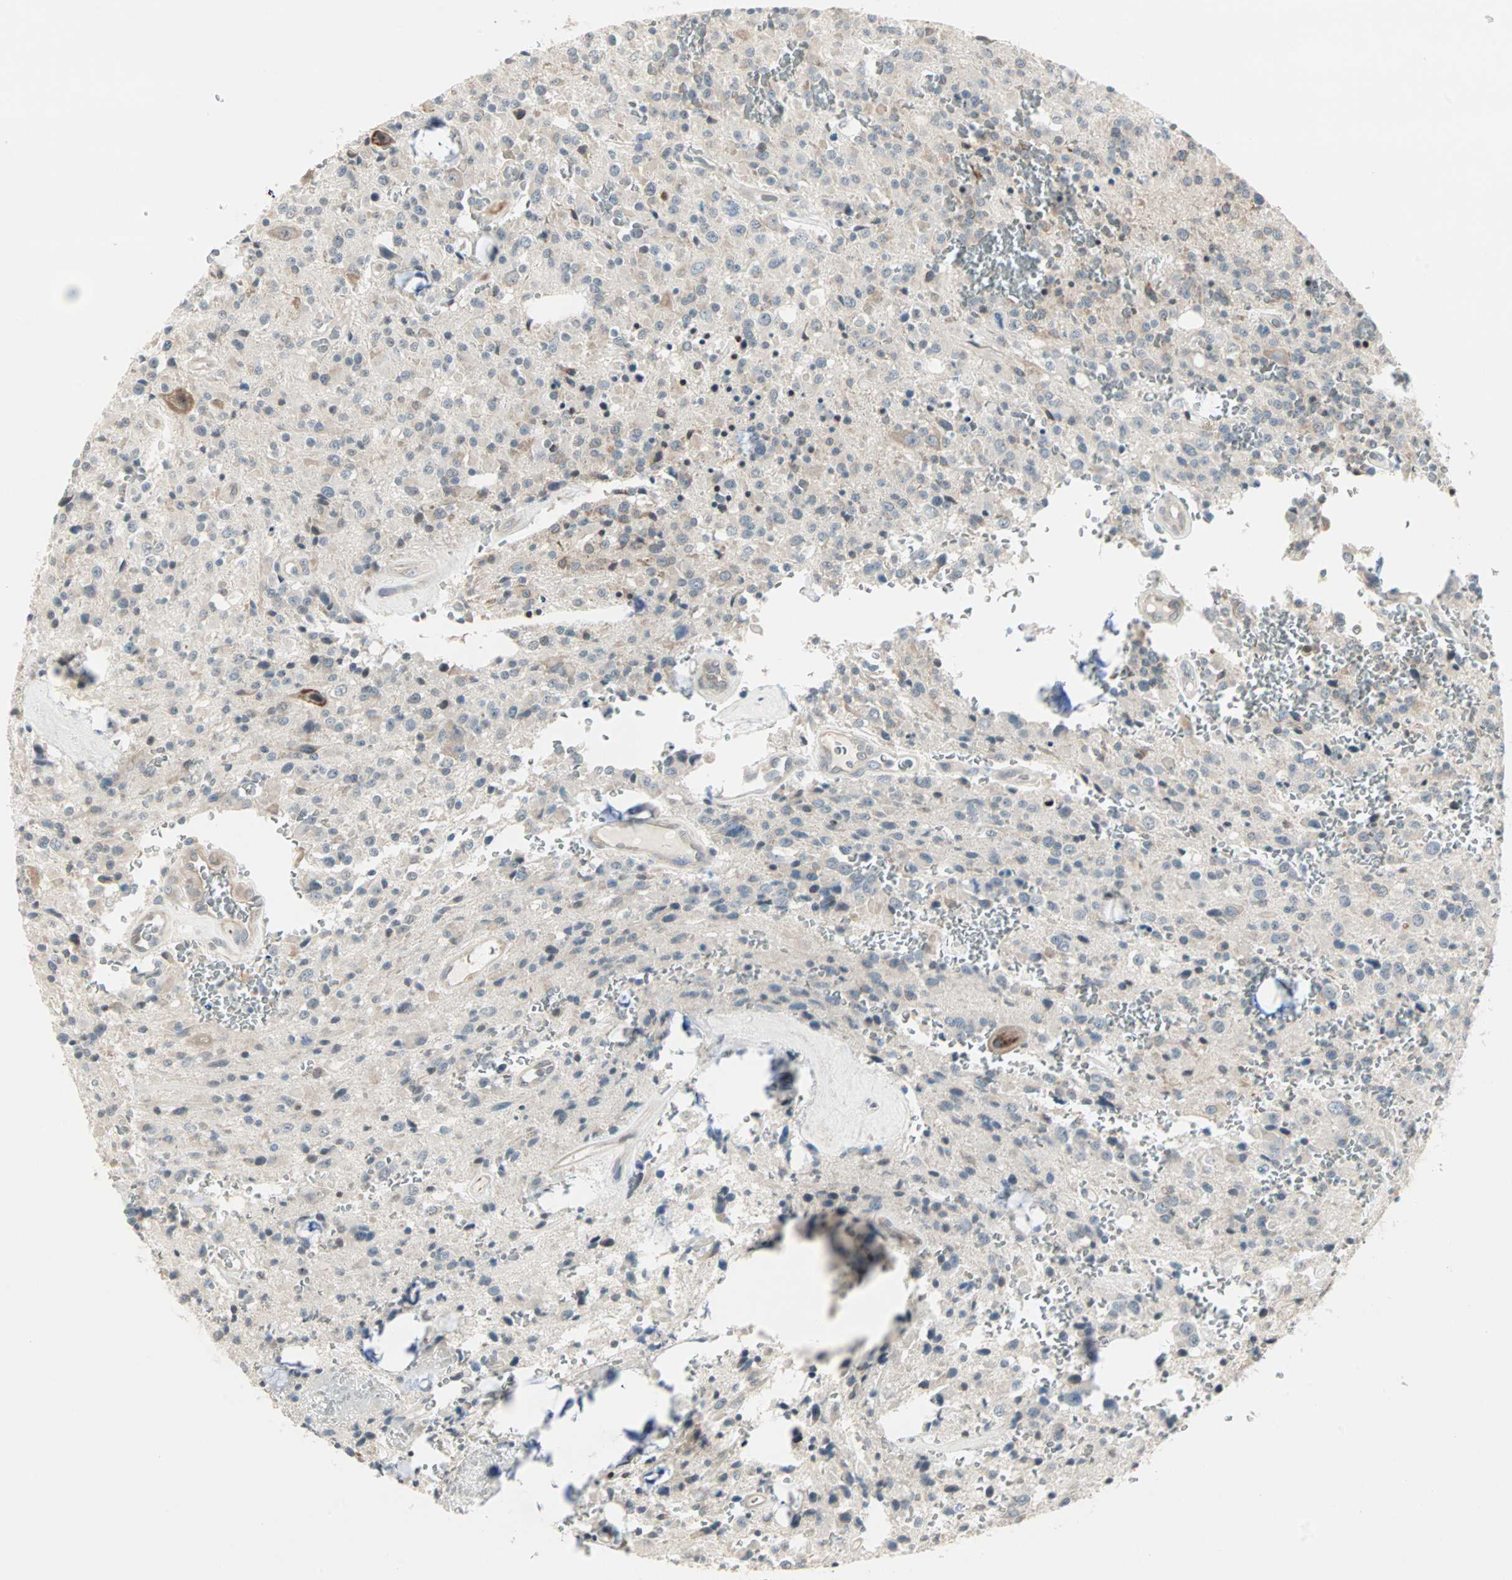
{"staining": {"intensity": "moderate", "quantity": "25%-75%", "location": "cytoplasmic/membranous"}, "tissue": "glioma", "cell_type": "Tumor cells", "image_type": "cancer", "snomed": [{"axis": "morphology", "description": "Glioma, malignant, Low grade"}, {"axis": "topography", "description": "Brain"}], "caption": "This photomicrograph reveals IHC staining of malignant low-grade glioma, with medium moderate cytoplasmic/membranous expression in about 25%-75% of tumor cells.", "gene": "ZFP36", "patient": {"sex": "male", "age": 58}}